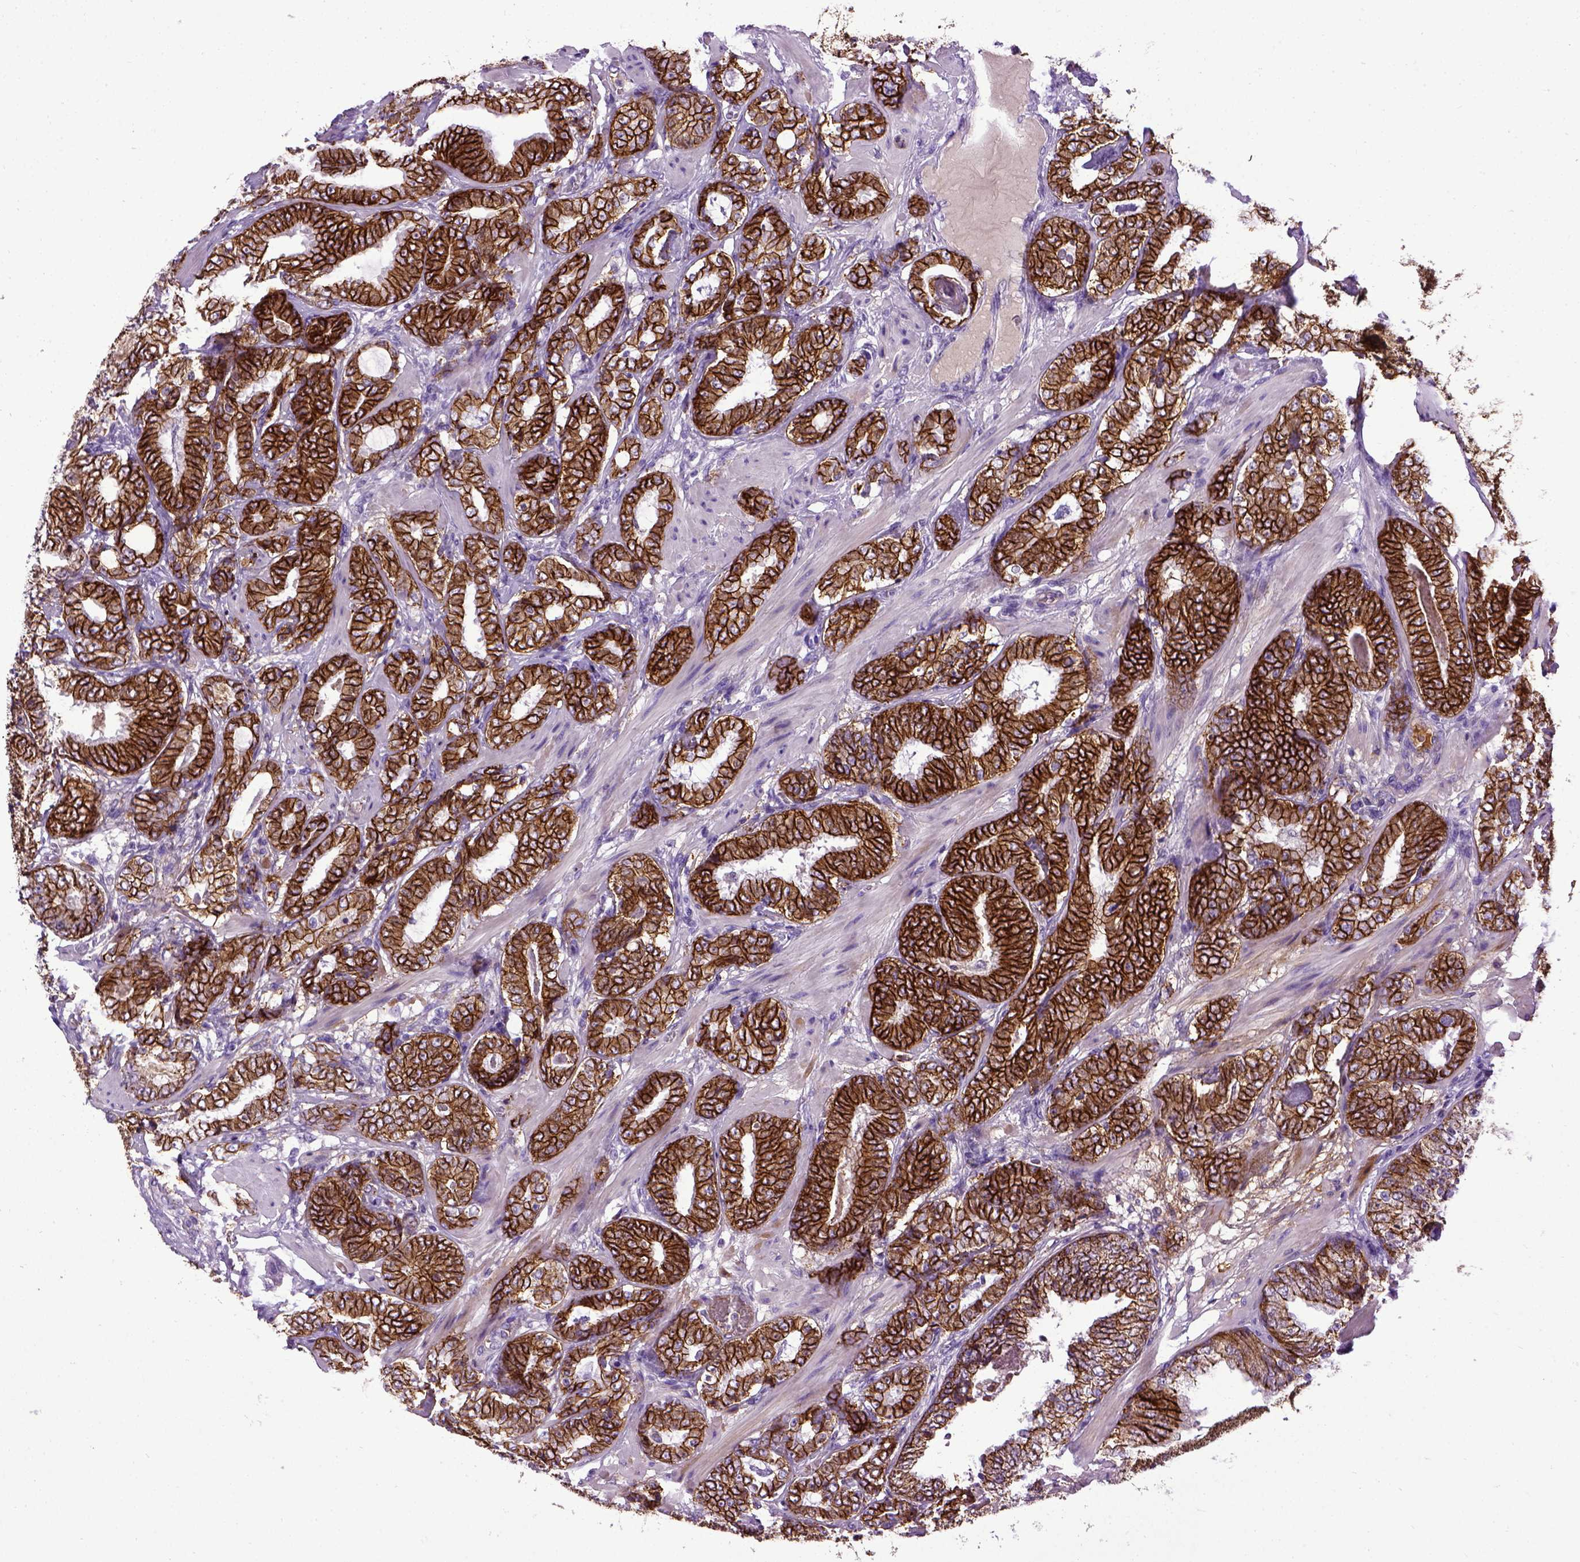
{"staining": {"intensity": "strong", "quantity": ">75%", "location": "cytoplasmic/membranous"}, "tissue": "prostate cancer", "cell_type": "Tumor cells", "image_type": "cancer", "snomed": [{"axis": "morphology", "description": "Adenocarcinoma, Low grade"}, {"axis": "topography", "description": "Prostate"}], "caption": "IHC image of neoplastic tissue: prostate cancer (low-grade adenocarcinoma) stained using immunohistochemistry demonstrates high levels of strong protein expression localized specifically in the cytoplasmic/membranous of tumor cells, appearing as a cytoplasmic/membranous brown color.", "gene": "CDH1", "patient": {"sex": "male", "age": 60}}